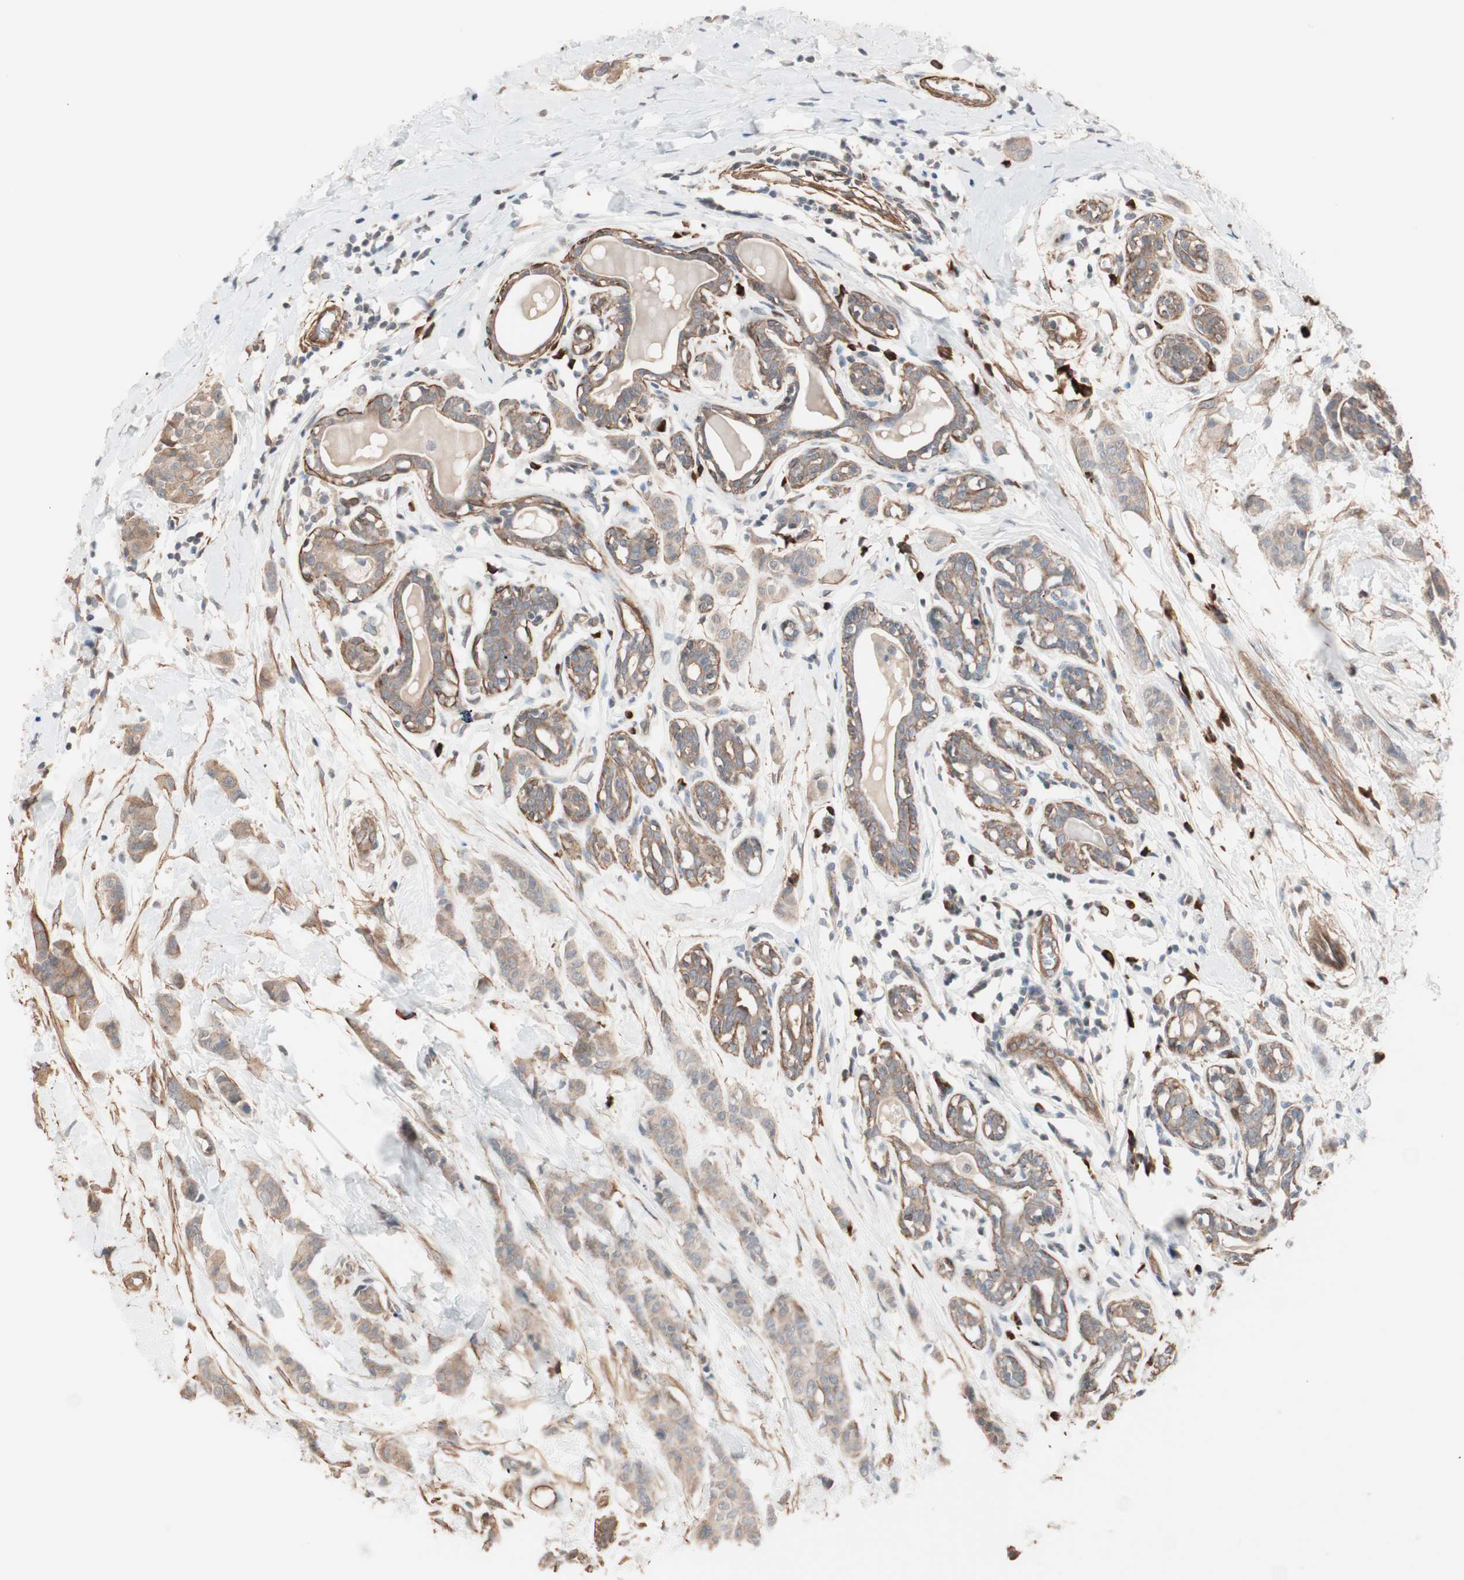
{"staining": {"intensity": "moderate", "quantity": ">75%", "location": "cytoplasmic/membranous"}, "tissue": "breast cancer", "cell_type": "Tumor cells", "image_type": "cancer", "snomed": [{"axis": "morphology", "description": "Normal tissue, NOS"}, {"axis": "morphology", "description": "Duct carcinoma"}, {"axis": "topography", "description": "Breast"}], "caption": "A brown stain shows moderate cytoplasmic/membranous expression of a protein in human breast cancer tumor cells.", "gene": "ALG5", "patient": {"sex": "female", "age": 40}}